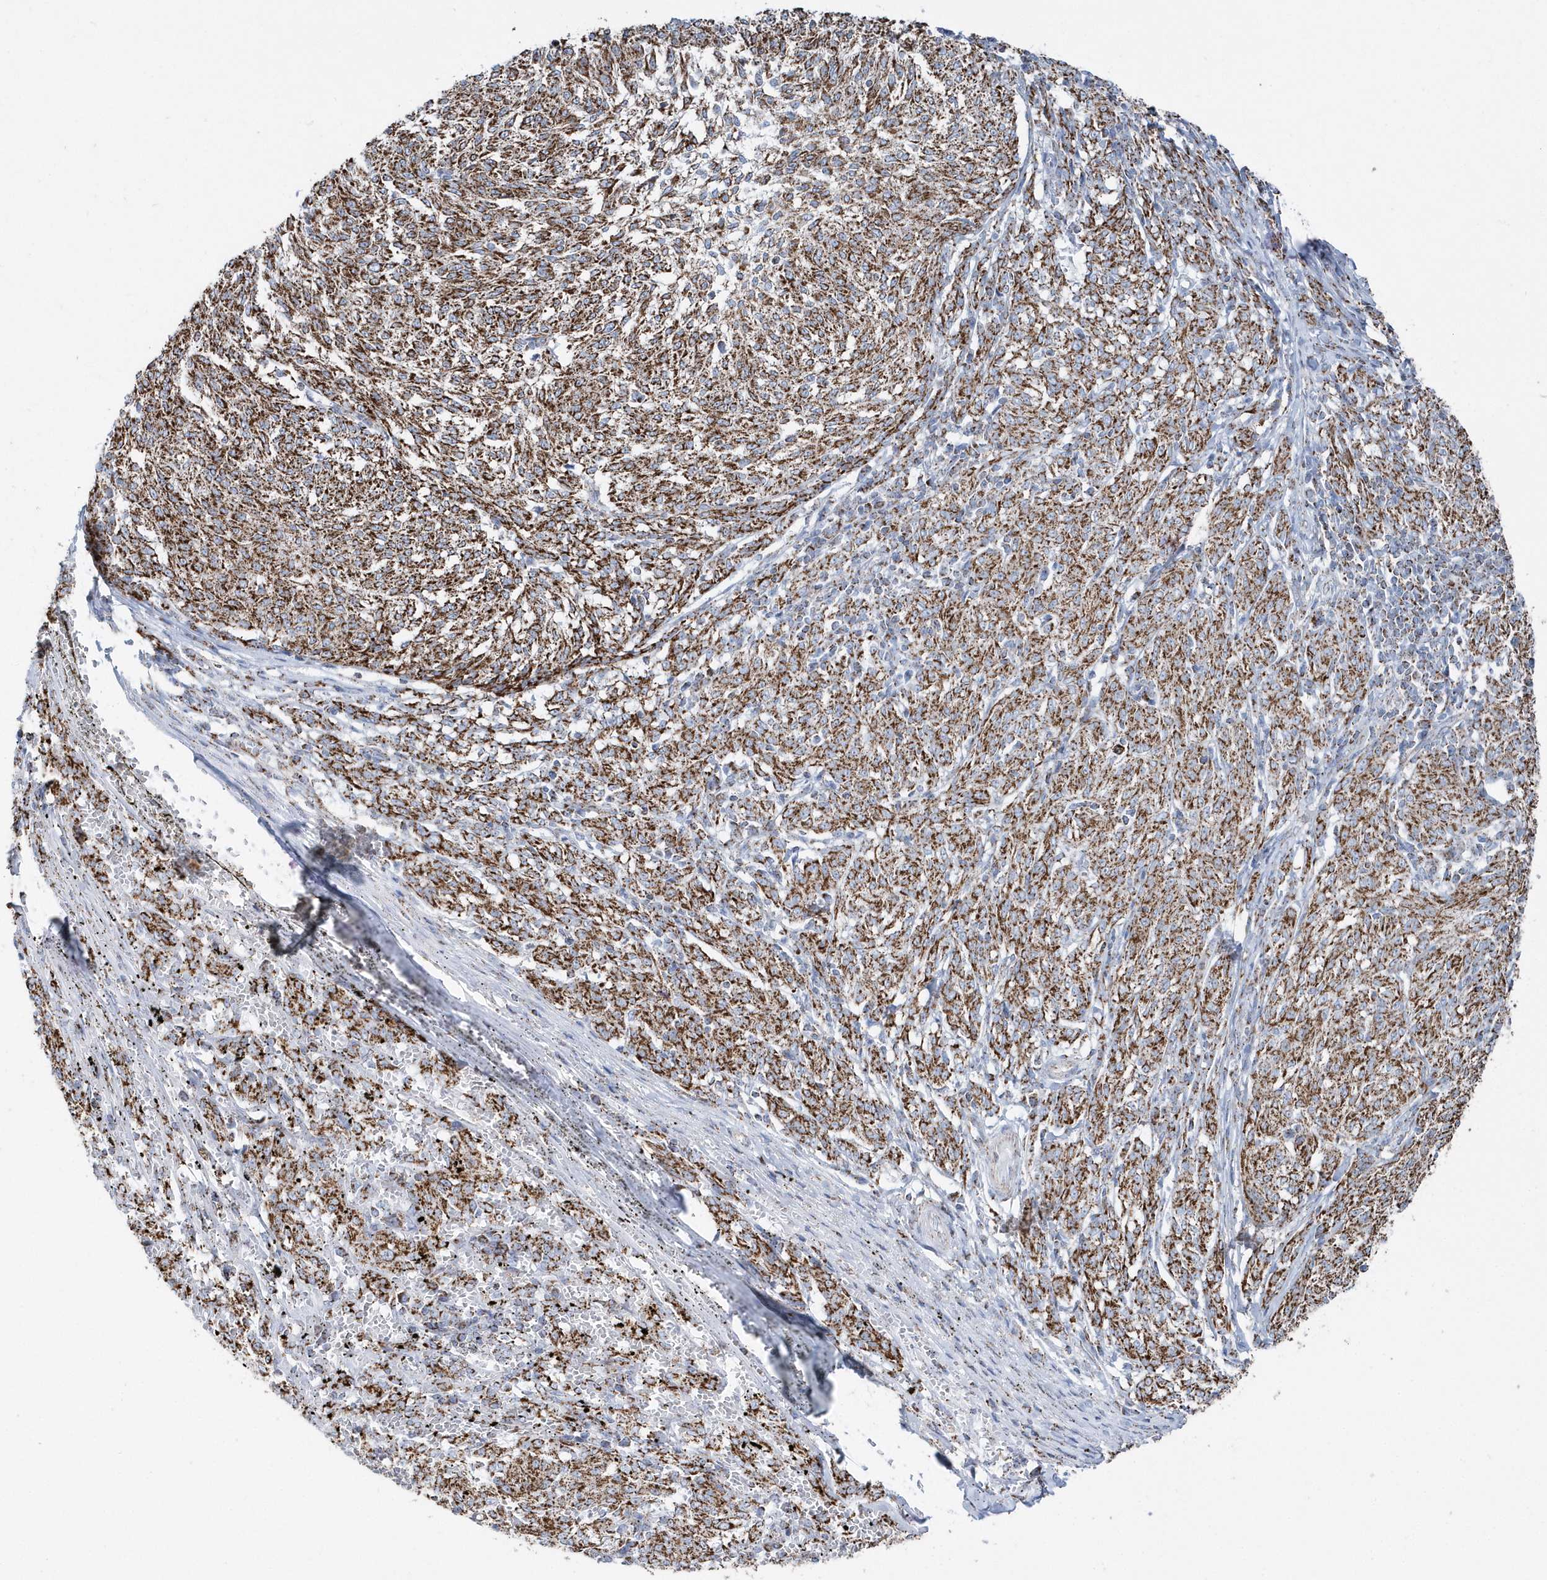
{"staining": {"intensity": "moderate", "quantity": ">75%", "location": "cytoplasmic/membranous"}, "tissue": "melanoma", "cell_type": "Tumor cells", "image_type": "cancer", "snomed": [{"axis": "morphology", "description": "Malignant melanoma, NOS"}, {"axis": "topography", "description": "Skin"}], "caption": "Immunohistochemistry of human melanoma displays medium levels of moderate cytoplasmic/membranous expression in about >75% of tumor cells.", "gene": "TMCO6", "patient": {"sex": "female", "age": 72}}